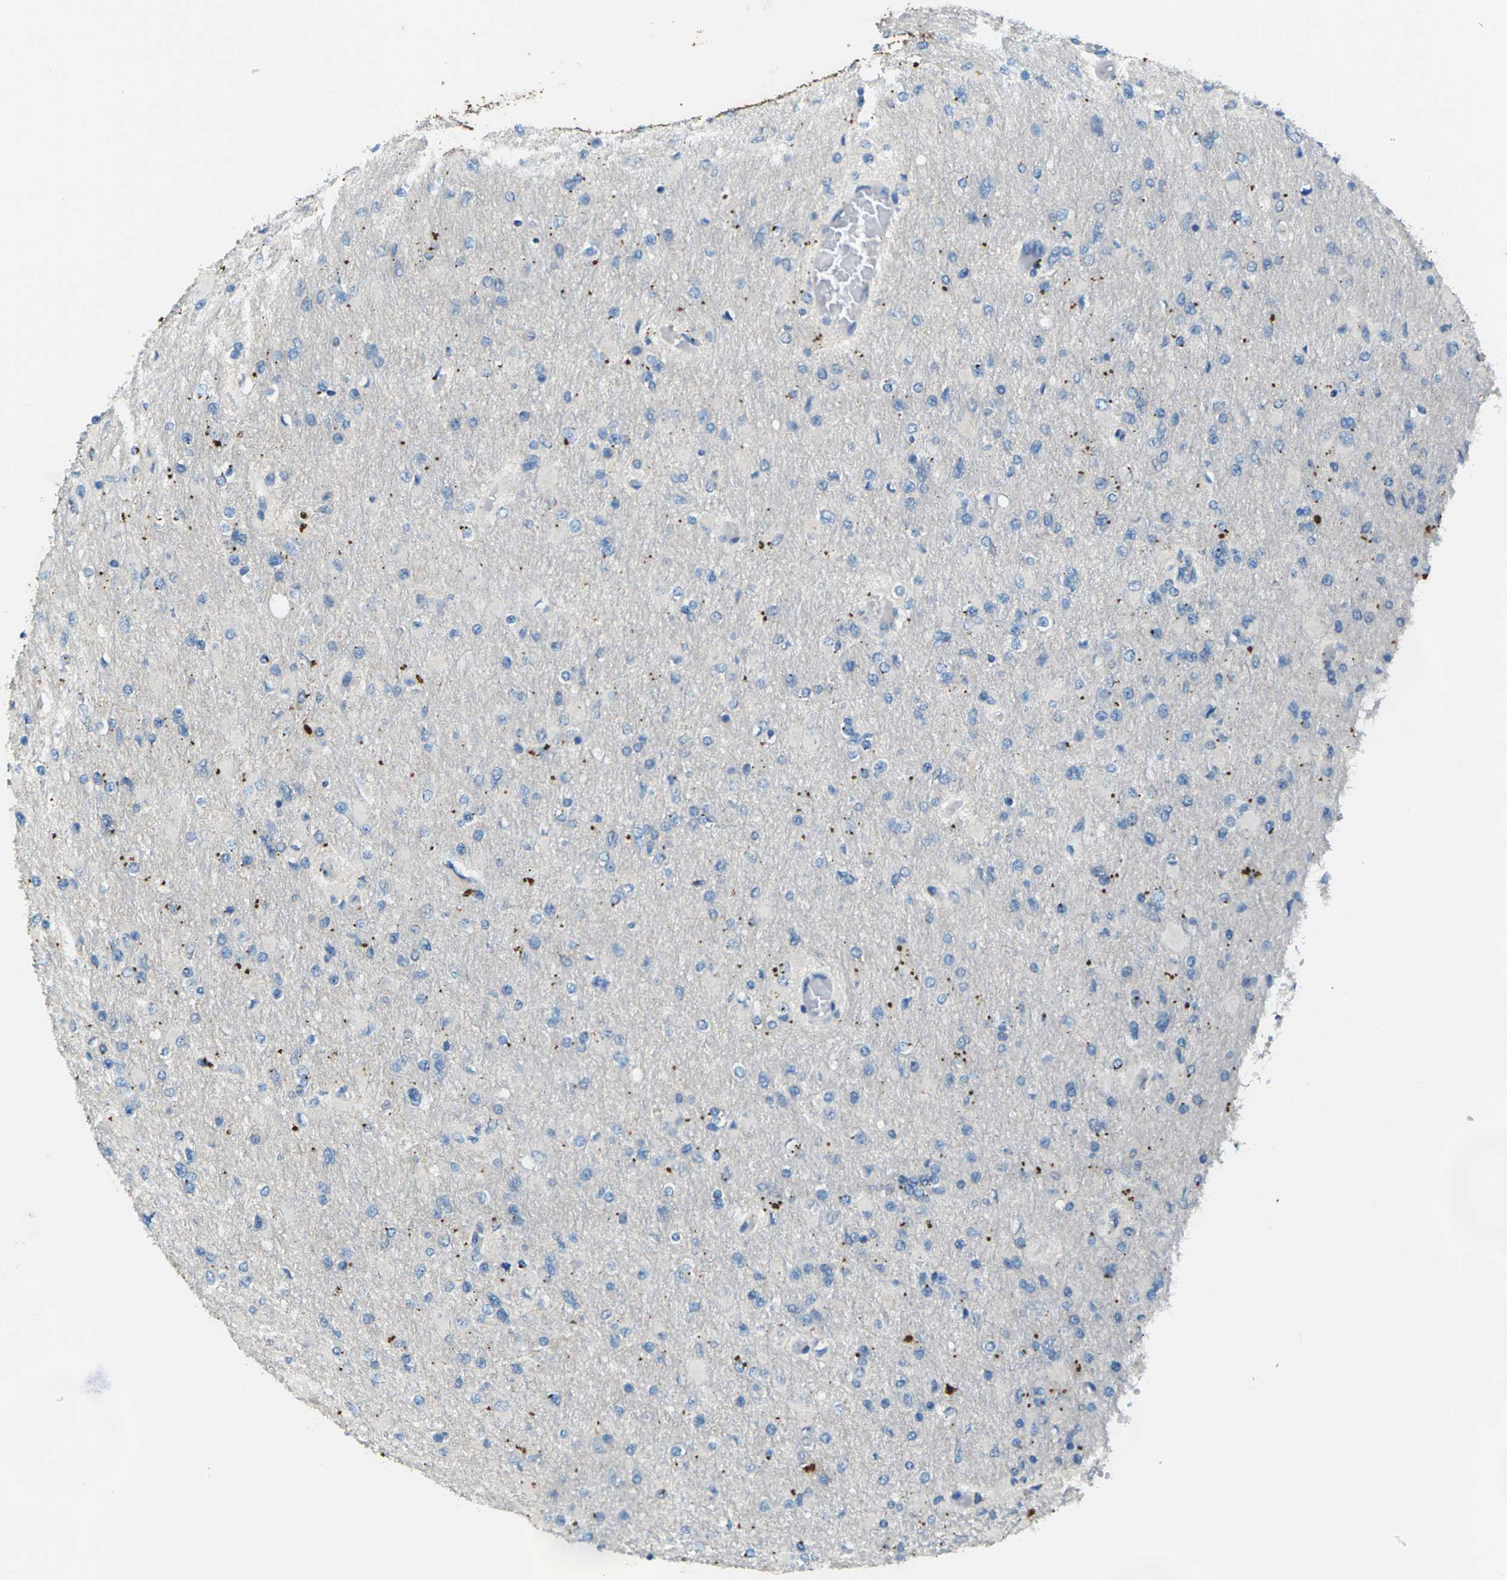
{"staining": {"intensity": "negative", "quantity": "none", "location": "none"}, "tissue": "glioma", "cell_type": "Tumor cells", "image_type": "cancer", "snomed": [{"axis": "morphology", "description": "Glioma, malignant, High grade"}, {"axis": "topography", "description": "Cerebral cortex"}], "caption": "Immunohistochemistry (IHC) of human malignant high-grade glioma displays no positivity in tumor cells. (DAB immunohistochemistry (IHC) with hematoxylin counter stain).", "gene": "SIGLEC14", "patient": {"sex": "female", "age": 36}}